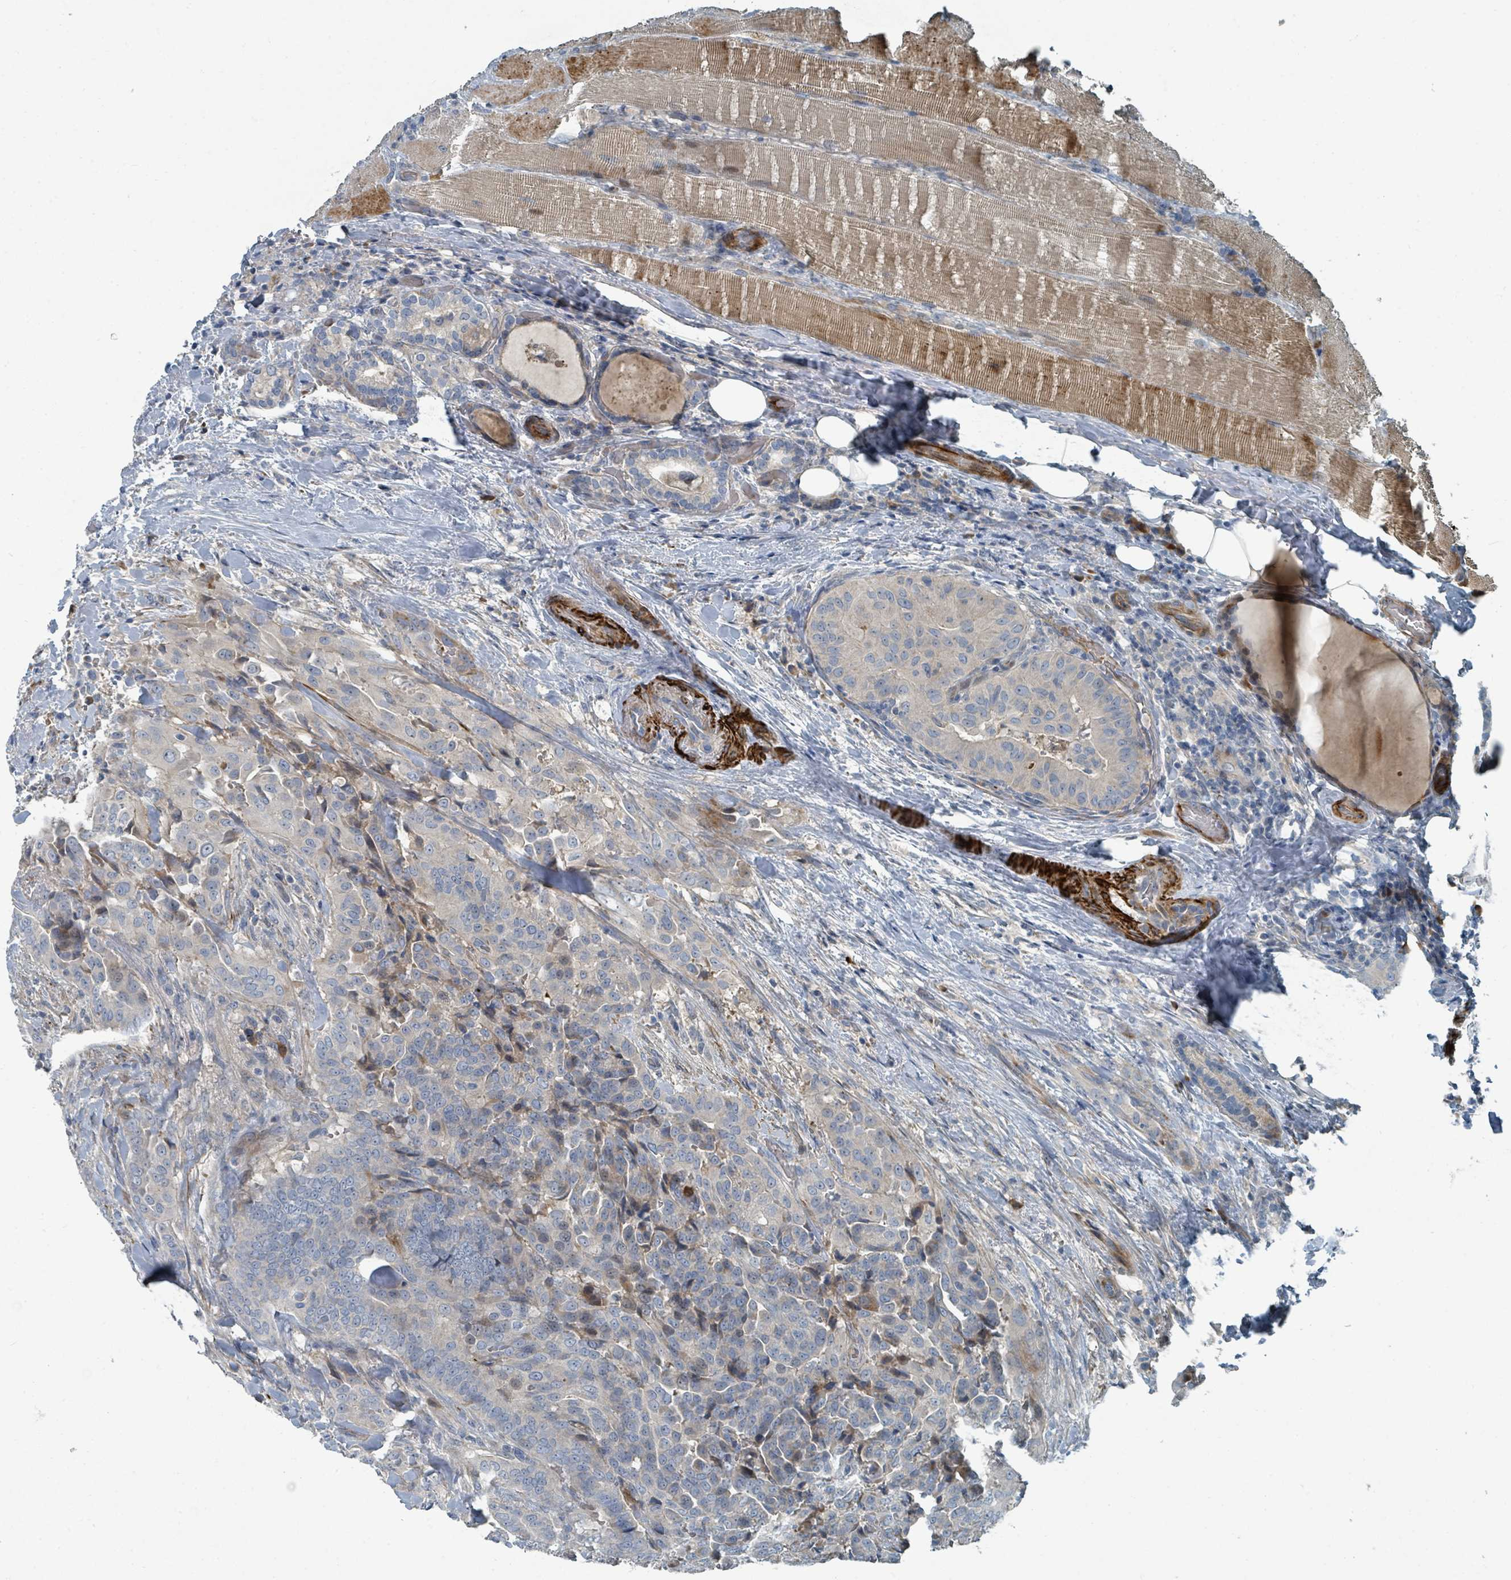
{"staining": {"intensity": "negative", "quantity": "none", "location": "none"}, "tissue": "thyroid cancer", "cell_type": "Tumor cells", "image_type": "cancer", "snomed": [{"axis": "morphology", "description": "Papillary adenocarcinoma, NOS"}, {"axis": "topography", "description": "Thyroid gland"}], "caption": "Protein analysis of thyroid cancer (papillary adenocarcinoma) reveals no significant expression in tumor cells. Nuclei are stained in blue.", "gene": "SLC44A5", "patient": {"sex": "male", "age": 61}}